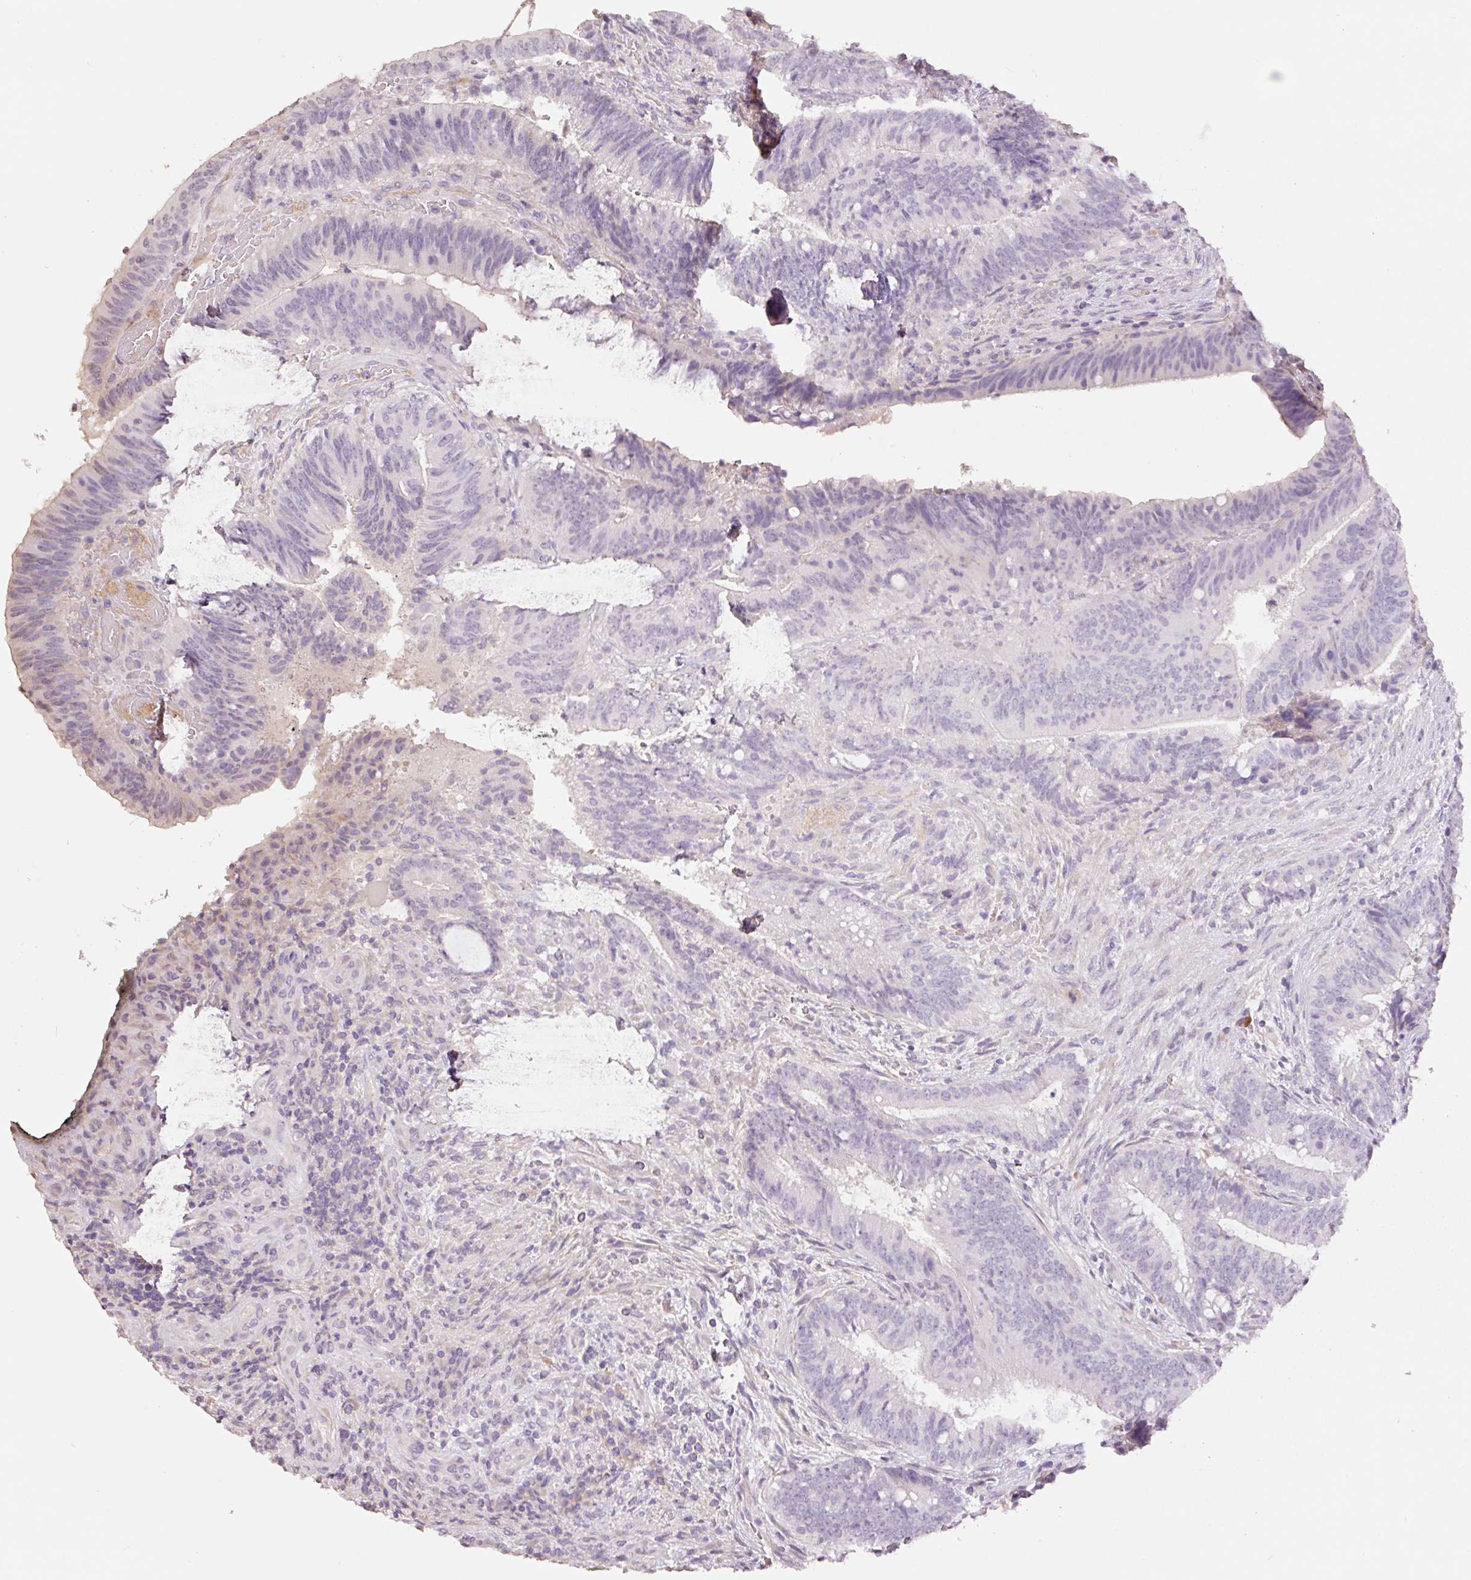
{"staining": {"intensity": "negative", "quantity": "none", "location": "none"}, "tissue": "colorectal cancer", "cell_type": "Tumor cells", "image_type": "cancer", "snomed": [{"axis": "morphology", "description": "Adenocarcinoma, NOS"}, {"axis": "topography", "description": "Colon"}], "caption": "High power microscopy histopathology image of an immunohistochemistry (IHC) micrograph of colorectal cancer, revealing no significant expression in tumor cells.", "gene": "HCRTR2", "patient": {"sex": "female", "age": 43}}